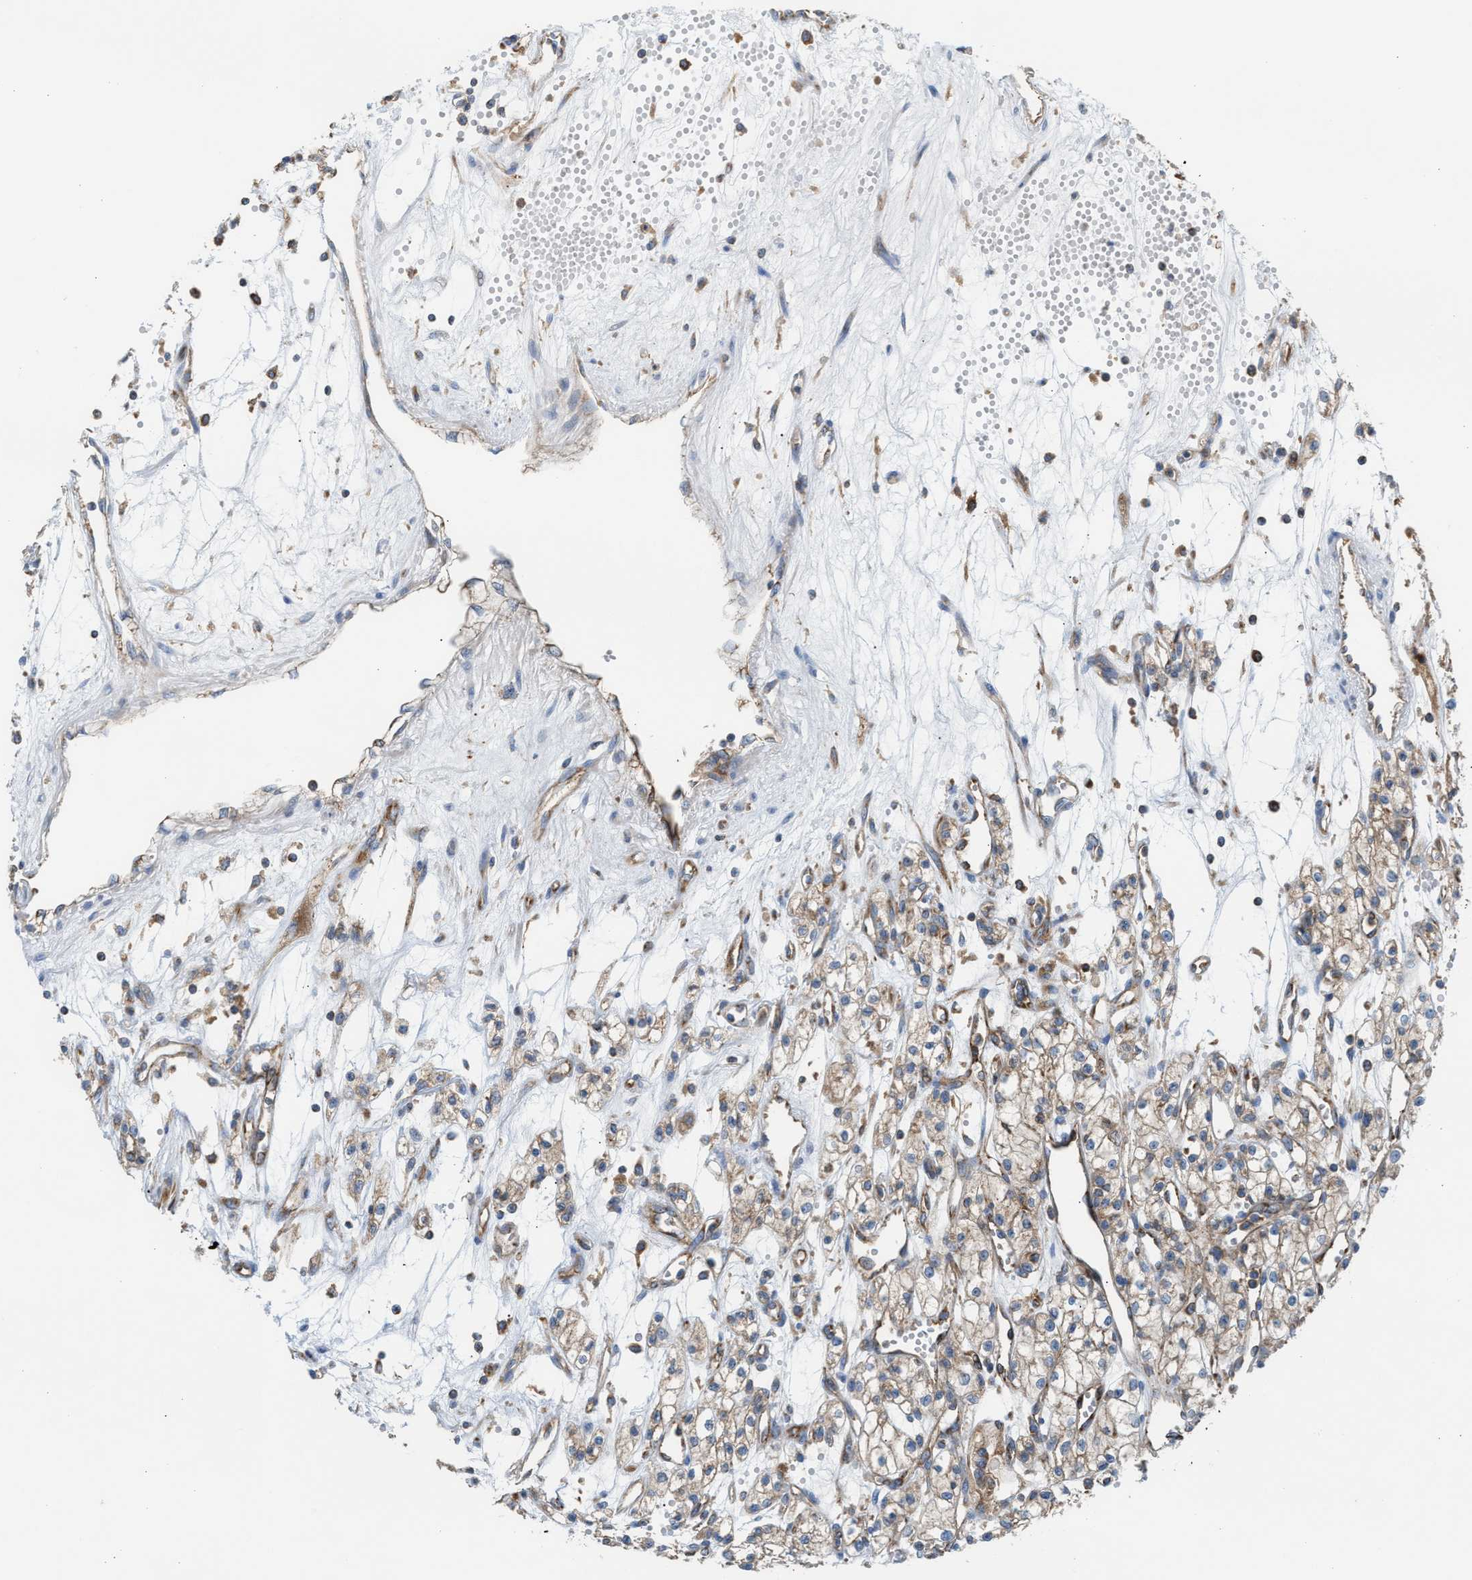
{"staining": {"intensity": "weak", "quantity": ">75%", "location": "cytoplasmic/membranous"}, "tissue": "renal cancer", "cell_type": "Tumor cells", "image_type": "cancer", "snomed": [{"axis": "morphology", "description": "Adenocarcinoma, NOS"}, {"axis": "topography", "description": "Kidney"}], "caption": "Immunohistochemistry (DAB (3,3'-diaminobenzidine)) staining of renal cancer (adenocarcinoma) demonstrates weak cytoplasmic/membranous protein staining in approximately >75% of tumor cells.", "gene": "TBC1D15", "patient": {"sex": "male", "age": 59}}